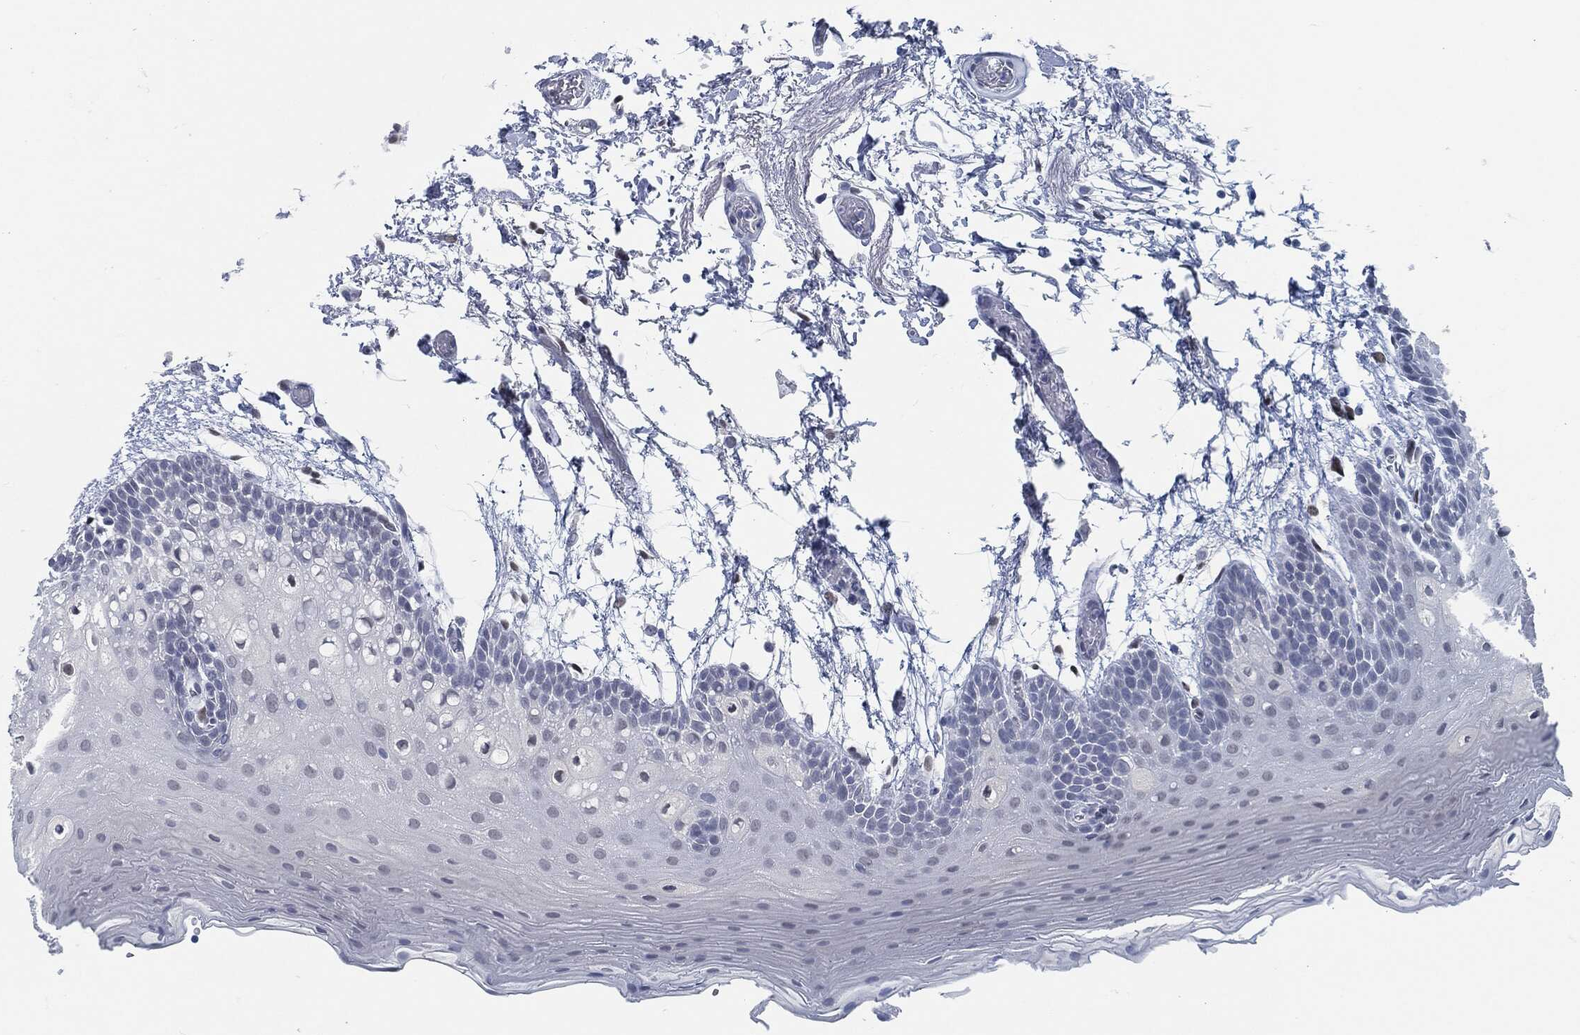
{"staining": {"intensity": "negative", "quantity": "none", "location": "none"}, "tissue": "oral mucosa", "cell_type": "Squamous epithelial cells", "image_type": "normal", "snomed": [{"axis": "morphology", "description": "Normal tissue, NOS"}, {"axis": "topography", "description": "Oral tissue"}], "caption": "This micrograph is of benign oral mucosa stained with immunohistochemistry (IHC) to label a protein in brown with the nuclei are counter-stained blue. There is no staining in squamous epithelial cells. (Immunohistochemistry, brightfield microscopy, high magnification).", "gene": "PROM1", "patient": {"sex": "male", "age": 62}}